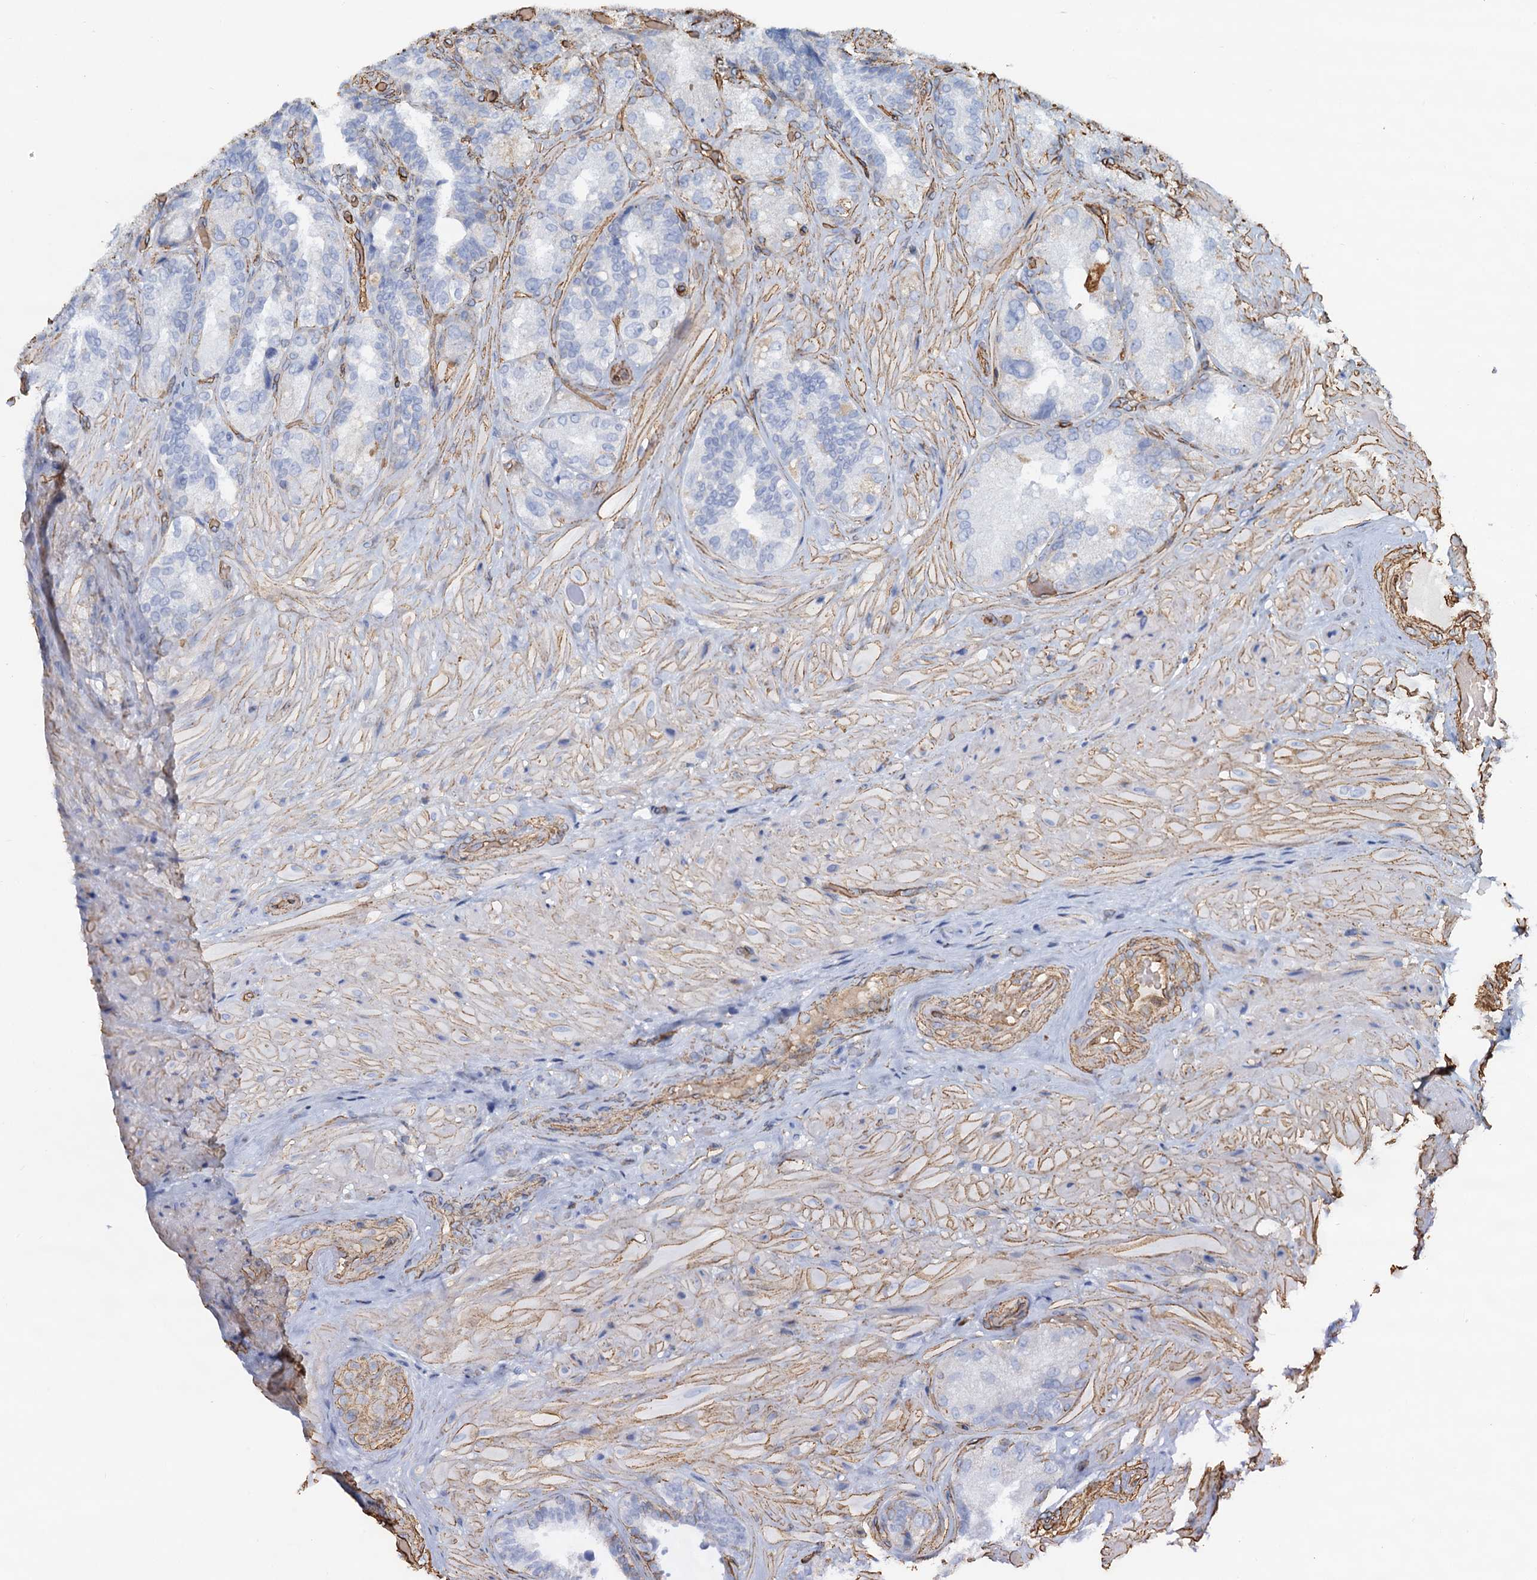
{"staining": {"intensity": "negative", "quantity": "none", "location": "none"}, "tissue": "seminal vesicle", "cell_type": "Glandular cells", "image_type": "normal", "snomed": [{"axis": "morphology", "description": "Normal tissue, NOS"}, {"axis": "topography", "description": "Prostate and seminal vesicle, NOS"}, {"axis": "topography", "description": "Prostate"}, {"axis": "topography", "description": "Seminal veicle"}], "caption": "Image shows no significant protein positivity in glandular cells of benign seminal vesicle.", "gene": "DGKG", "patient": {"sex": "male", "age": 67}}